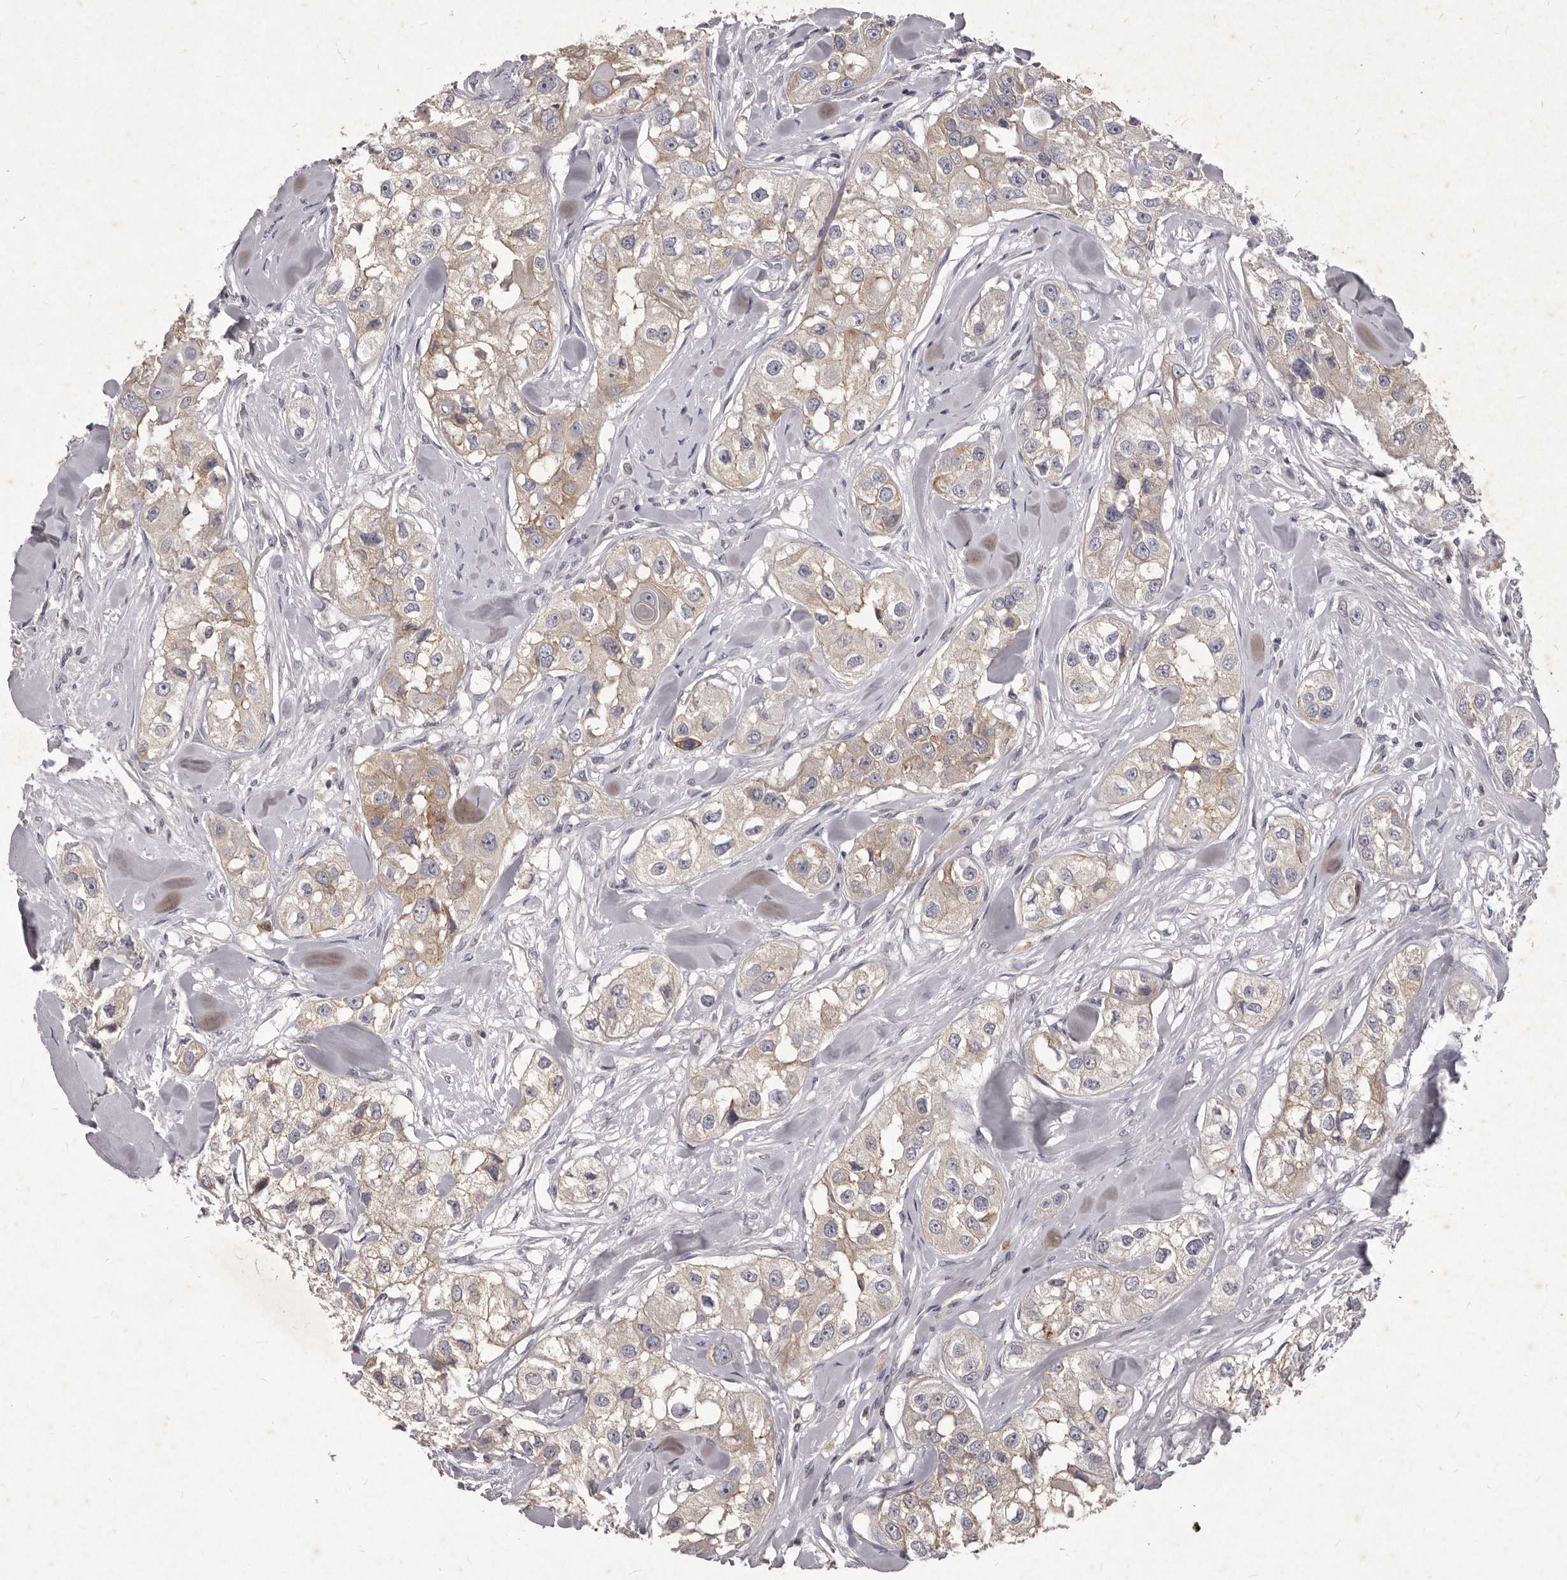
{"staining": {"intensity": "weak", "quantity": ">75%", "location": "cytoplasmic/membranous"}, "tissue": "head and neck cancer", "cell_type": "Tumor cells", "image_type": "cancer", "snomed": [{"axis": "morphology", "description": "Normal tissue, NOS"}, {"axis": "morphology", "description": "Squamous cell carcinoma, NOS"}, {"axis": "topography", "description": "Skeletal muscle"}, {"axis": "topography", "description": "Head-Neck"}], "caption": "This is a micrograph of immunohistochemistry staining of head and neck squamous cell carcinoma, which shows weak positivity in the cytoplasmic/membranous of tumor cells.", "gene": "GPRC5C", "patient": {"sex": "male", "age": 51}}